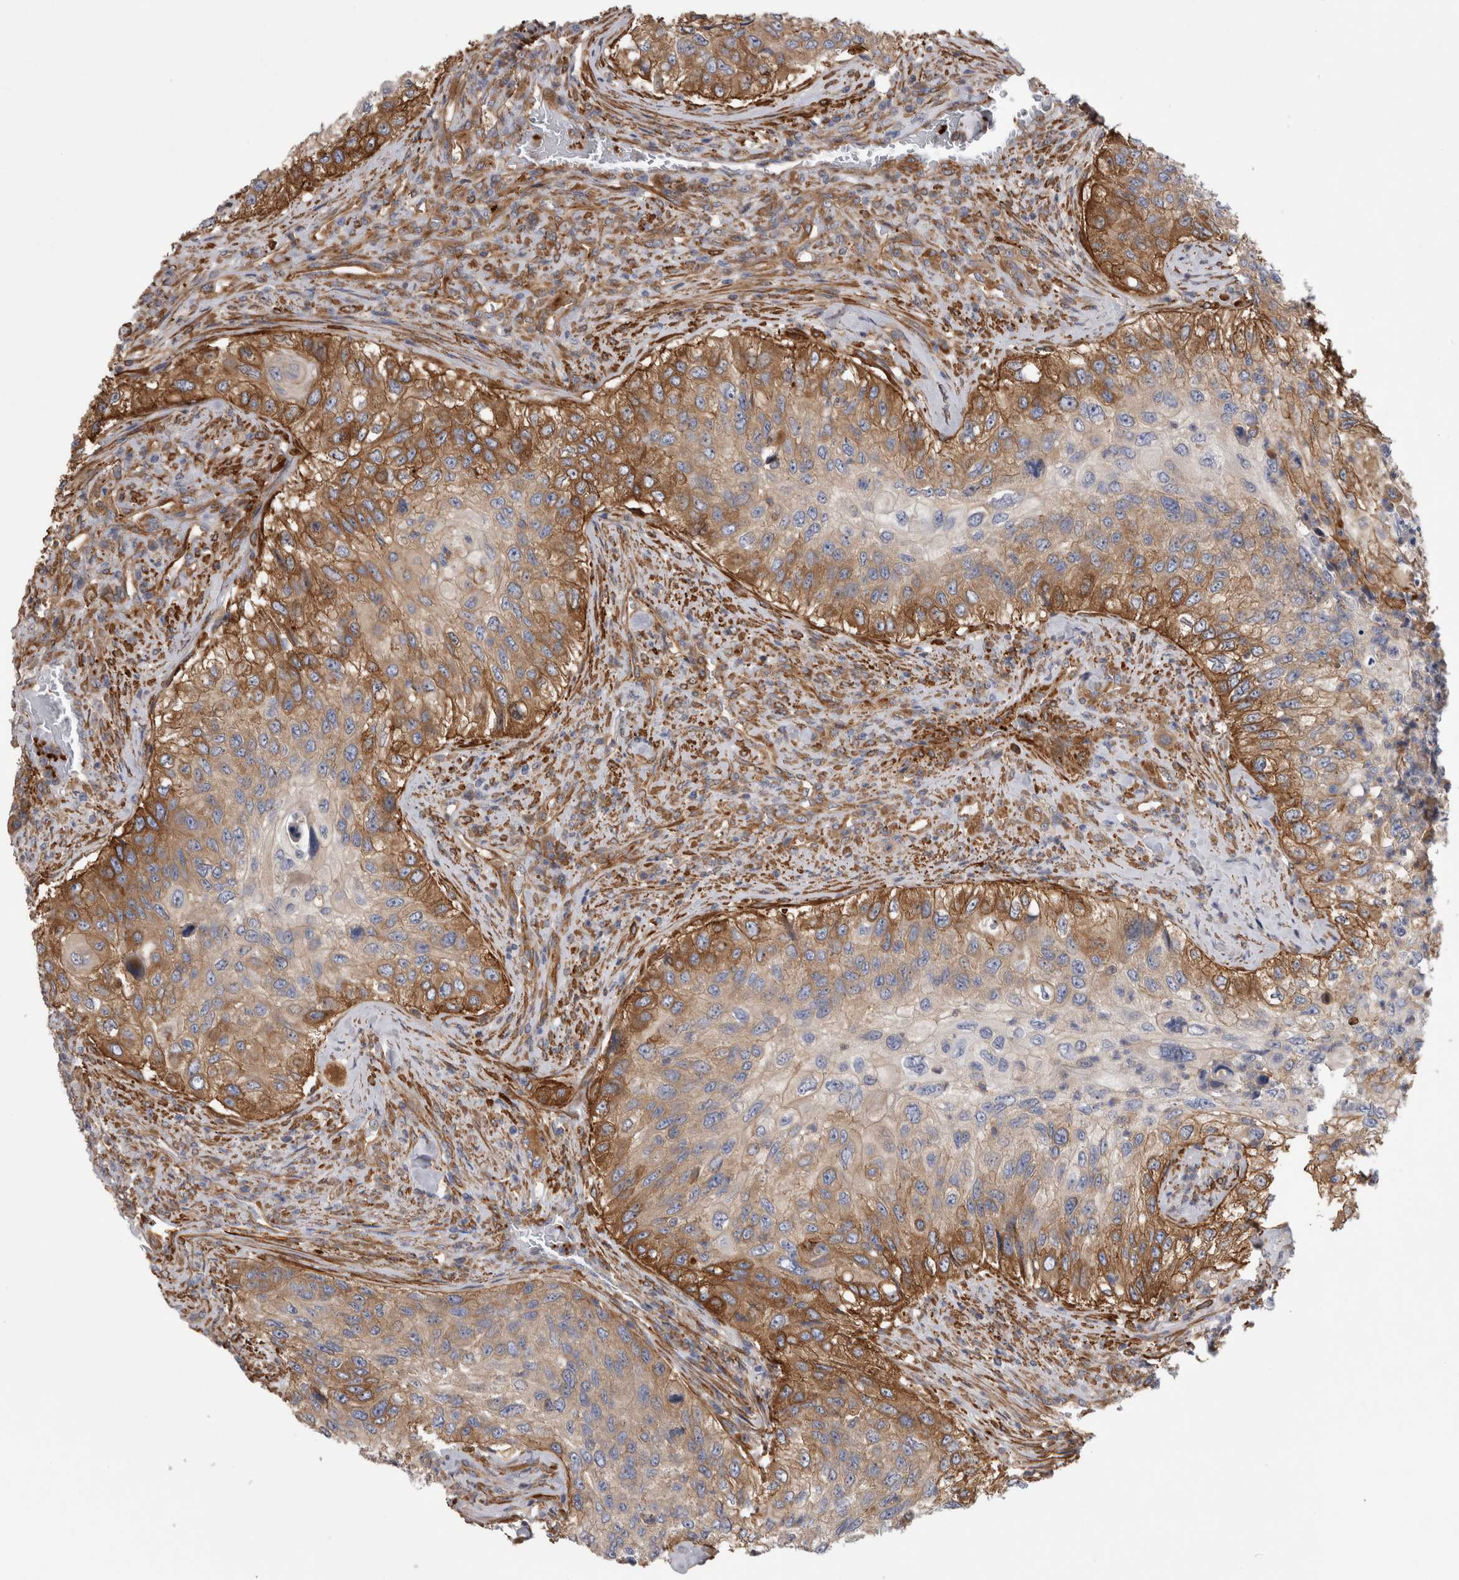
{"staining": {"intensity": "moderate", "quantity": ">75%", "location": "cytoplasmic/membranous"}, "tissue": "urothelial cancer", "cell_type": "Tumor cells", "image_type": "cancer", "snomed": [{"axis": "morphology", "description": "Urothelial carcinoma, High grade"}, {"axis": "topography", "description": "Urinary bladder"}], "caption": "High-power microscopy captured an IHC micrograph of high-grade urothelial carcinoma, revealing moderate cytoplasmic/membranous staining in about >75% of tumor cells. The staining was performed using DAB (3,3'-diaminobenzidine) to visualize the protein expression in brown, while the nuclei were stained in blue with hematoxylin (Magnification: 20x).", "gene": "EPRS1", "patient": {"sex": "female", "age": 60}}